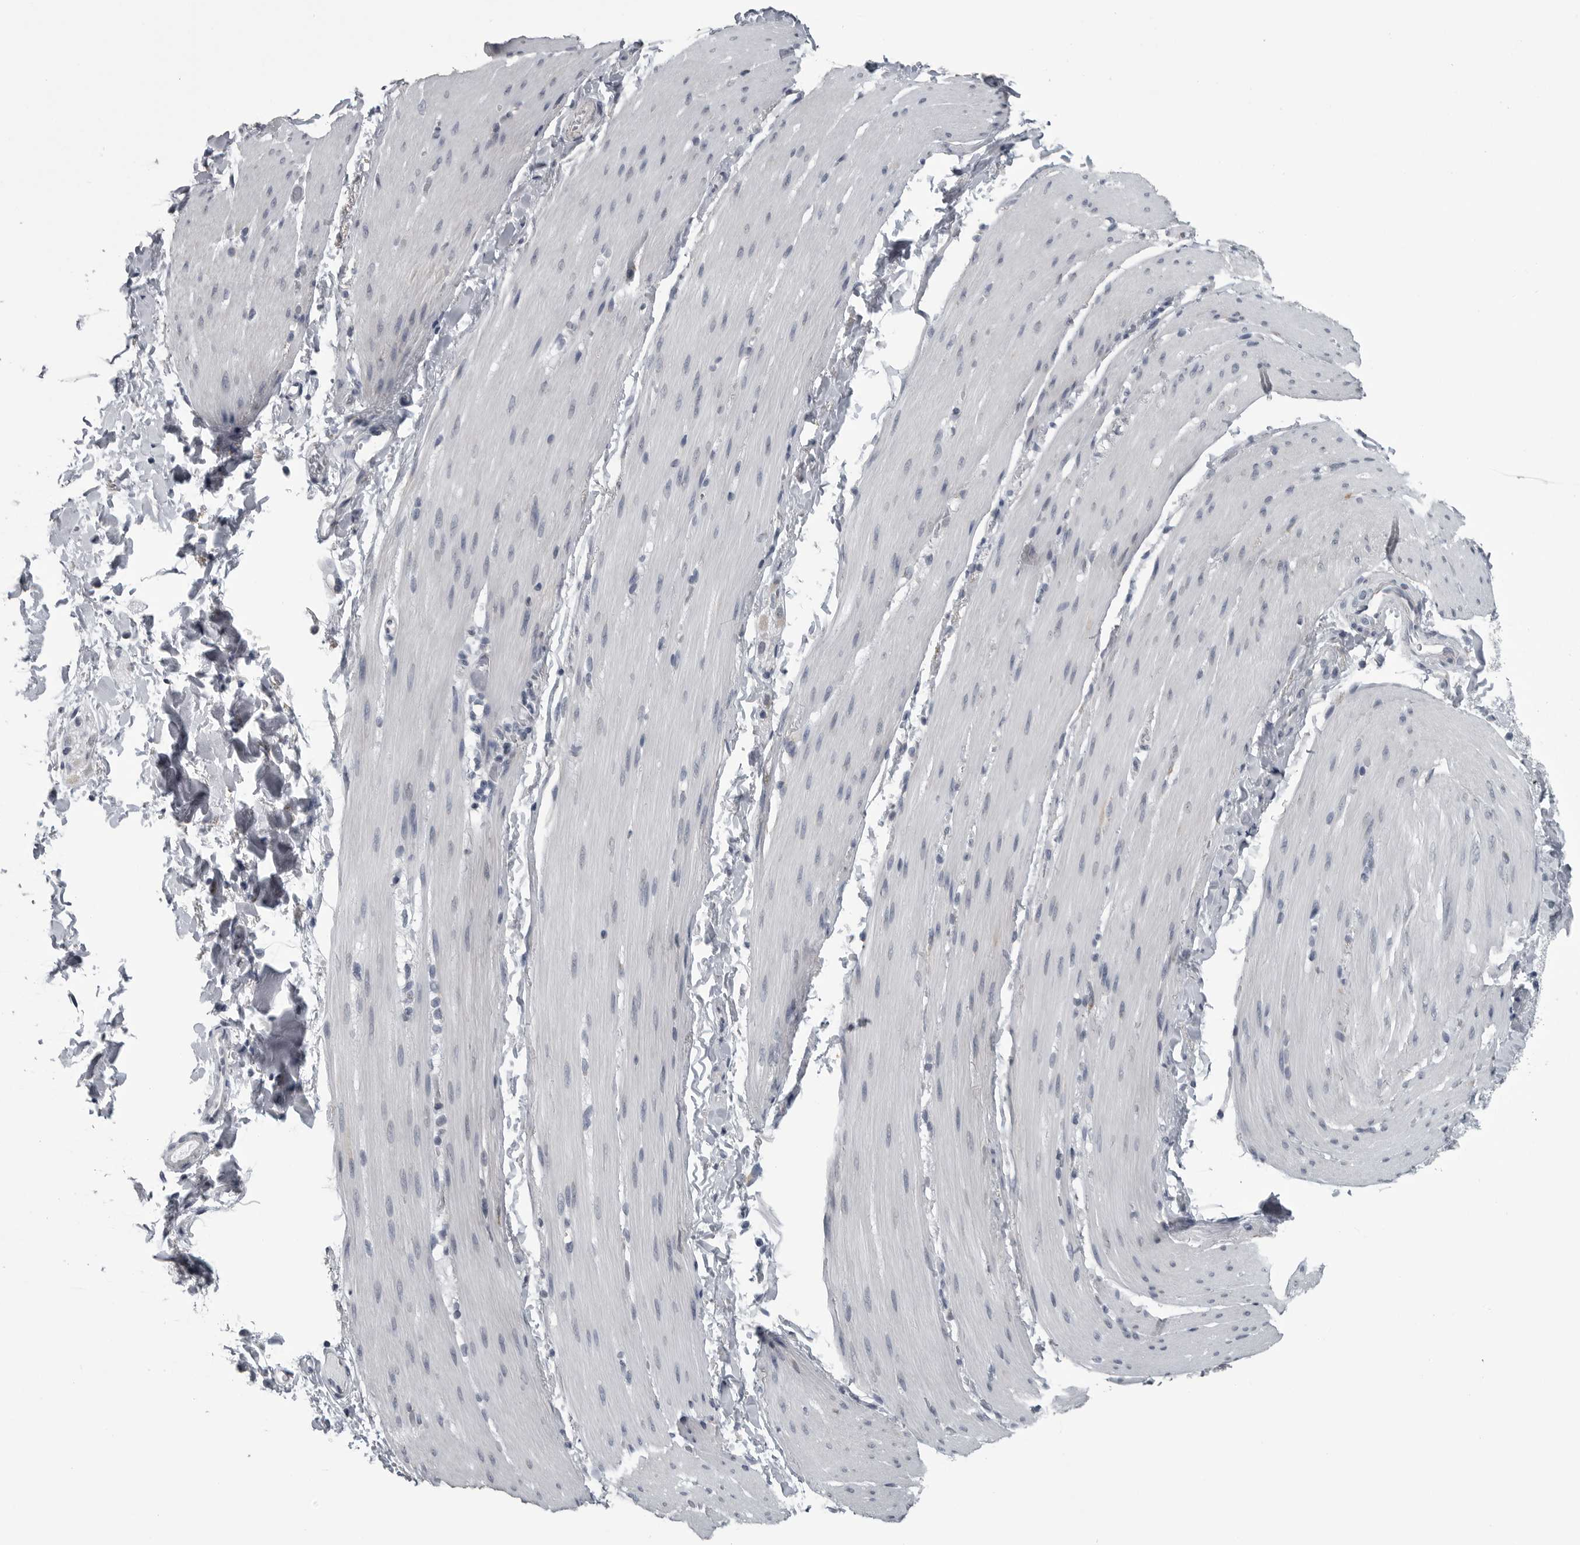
{"staining": {"intensity": "negative", "quantity": "none", "location": "none"}, "tissue": "smooth muscle", "cell_type": "Smooth muscle cells", "image_type": "normal", "snomed": [{"axis": "morphology", "description": "Normal tissue, NOS"}, {"axis": "topography", "description": "Smooth muscle"}, {"axis": "topography", "description": "Small intestine"}], "caption": "DAB (3,3'-diaminobenzidine) immunohistochemical staining of unremarkable human smooth muscle displays no significant positivity in smooth muscle cells.", "gene": "MYOC", "patient": {"sex": "female", "age": 84}}